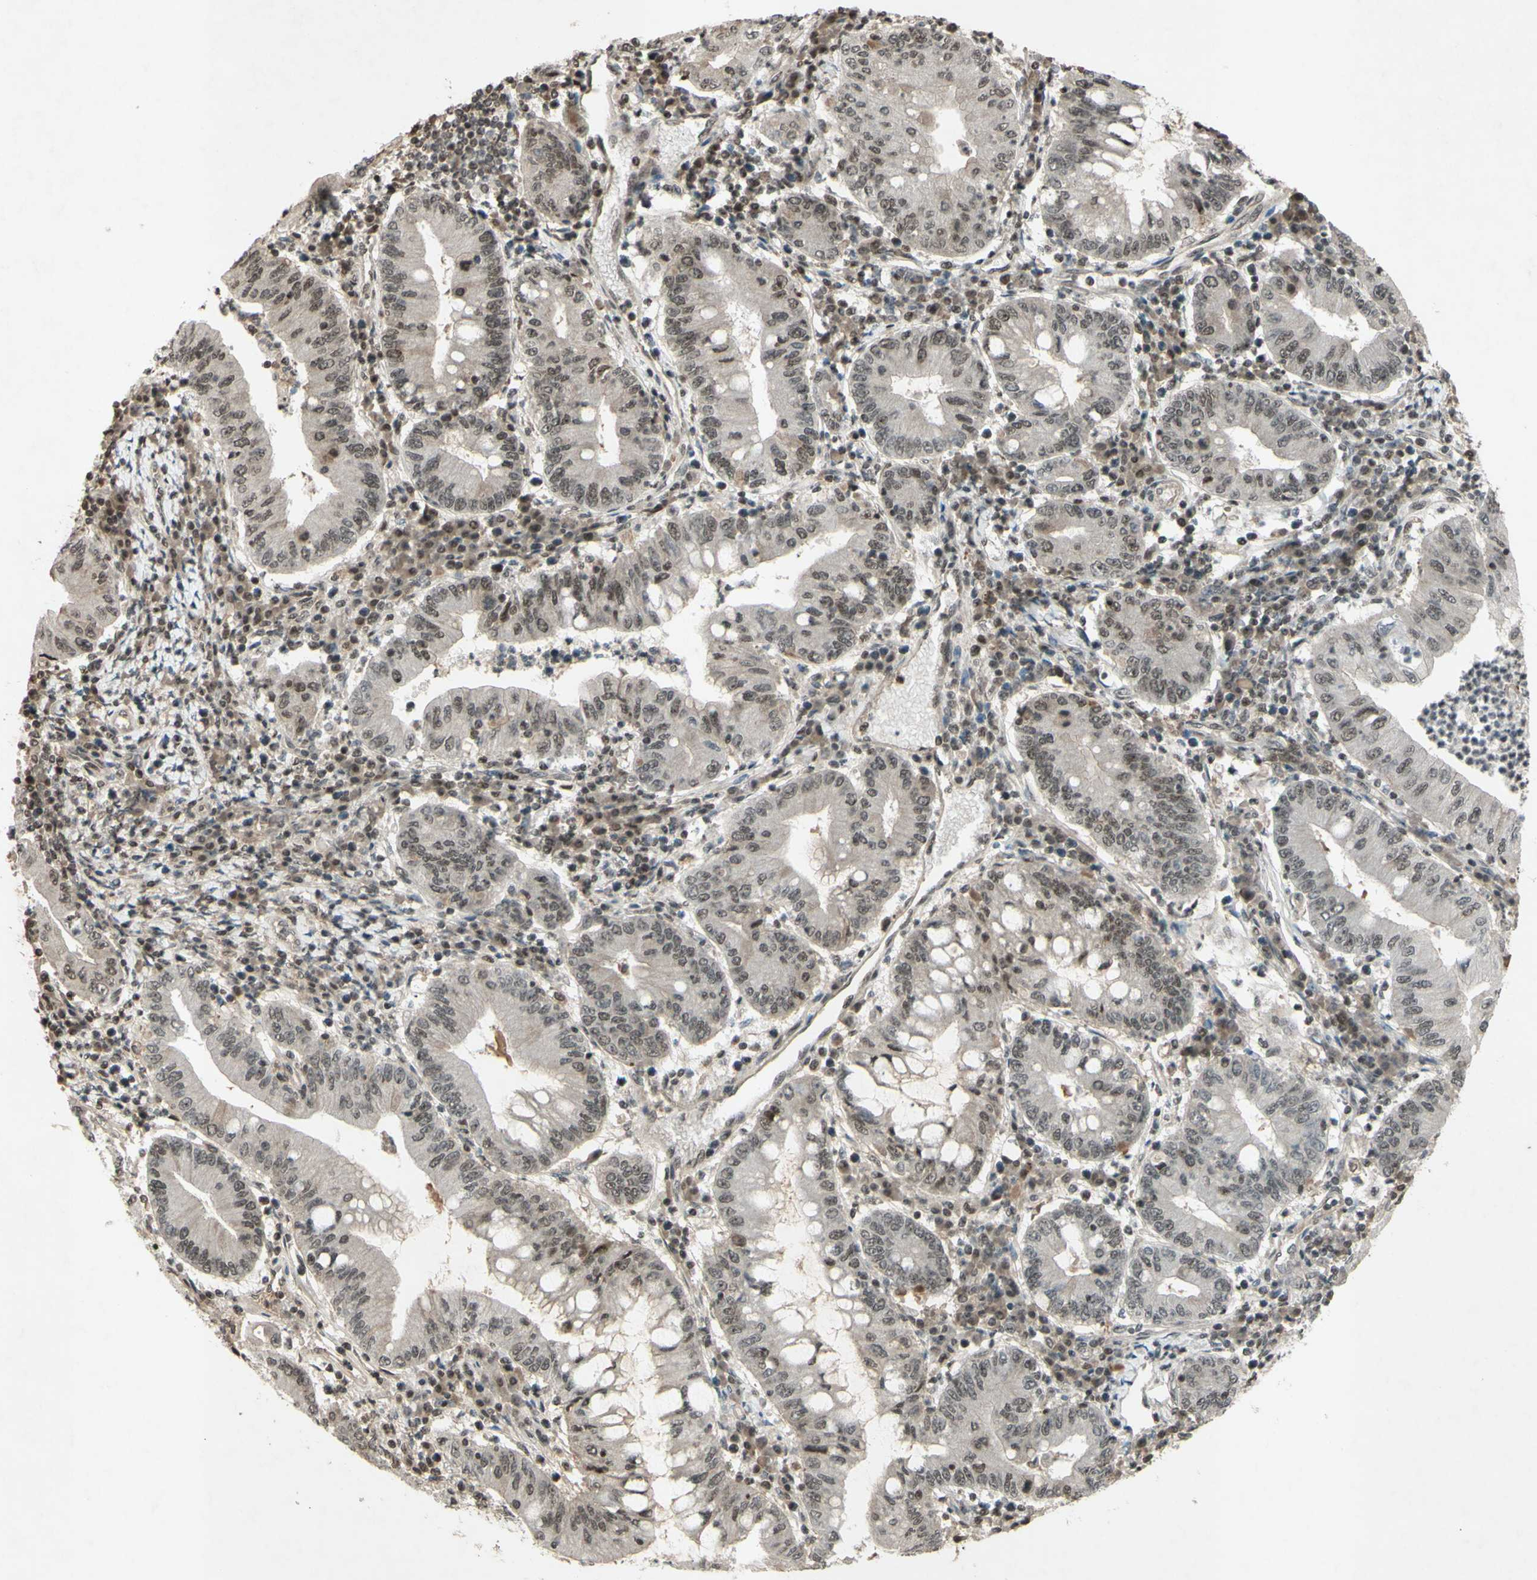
{"staining": {"intensity": "weak", "quantity": ">75%", "location": "nuclear"}, "tissue": "stomach cancer", "cell_type": "Tumor cells", "image_type": "cancer", "snomed": [{"axis": "morphology", "description": "Normal tissue, NOS"}, {"axis": "morphology", "description": "Adenocarcinoma, NOS"}, {"axis": "topography", "description": "Esophagus"}, {"axis": "topography", "description": "Stomach, upper"}, {"axis": "topography", "description": "Peripheral nerve tissue"}], "caption": "Tumor cells demonstrate low levels of weak nuclear staining in approximately >75% of cells in human stomach adenocarcinoma.", "gene": "SNW1", "patient": {"sex": "male", "age": 62}}